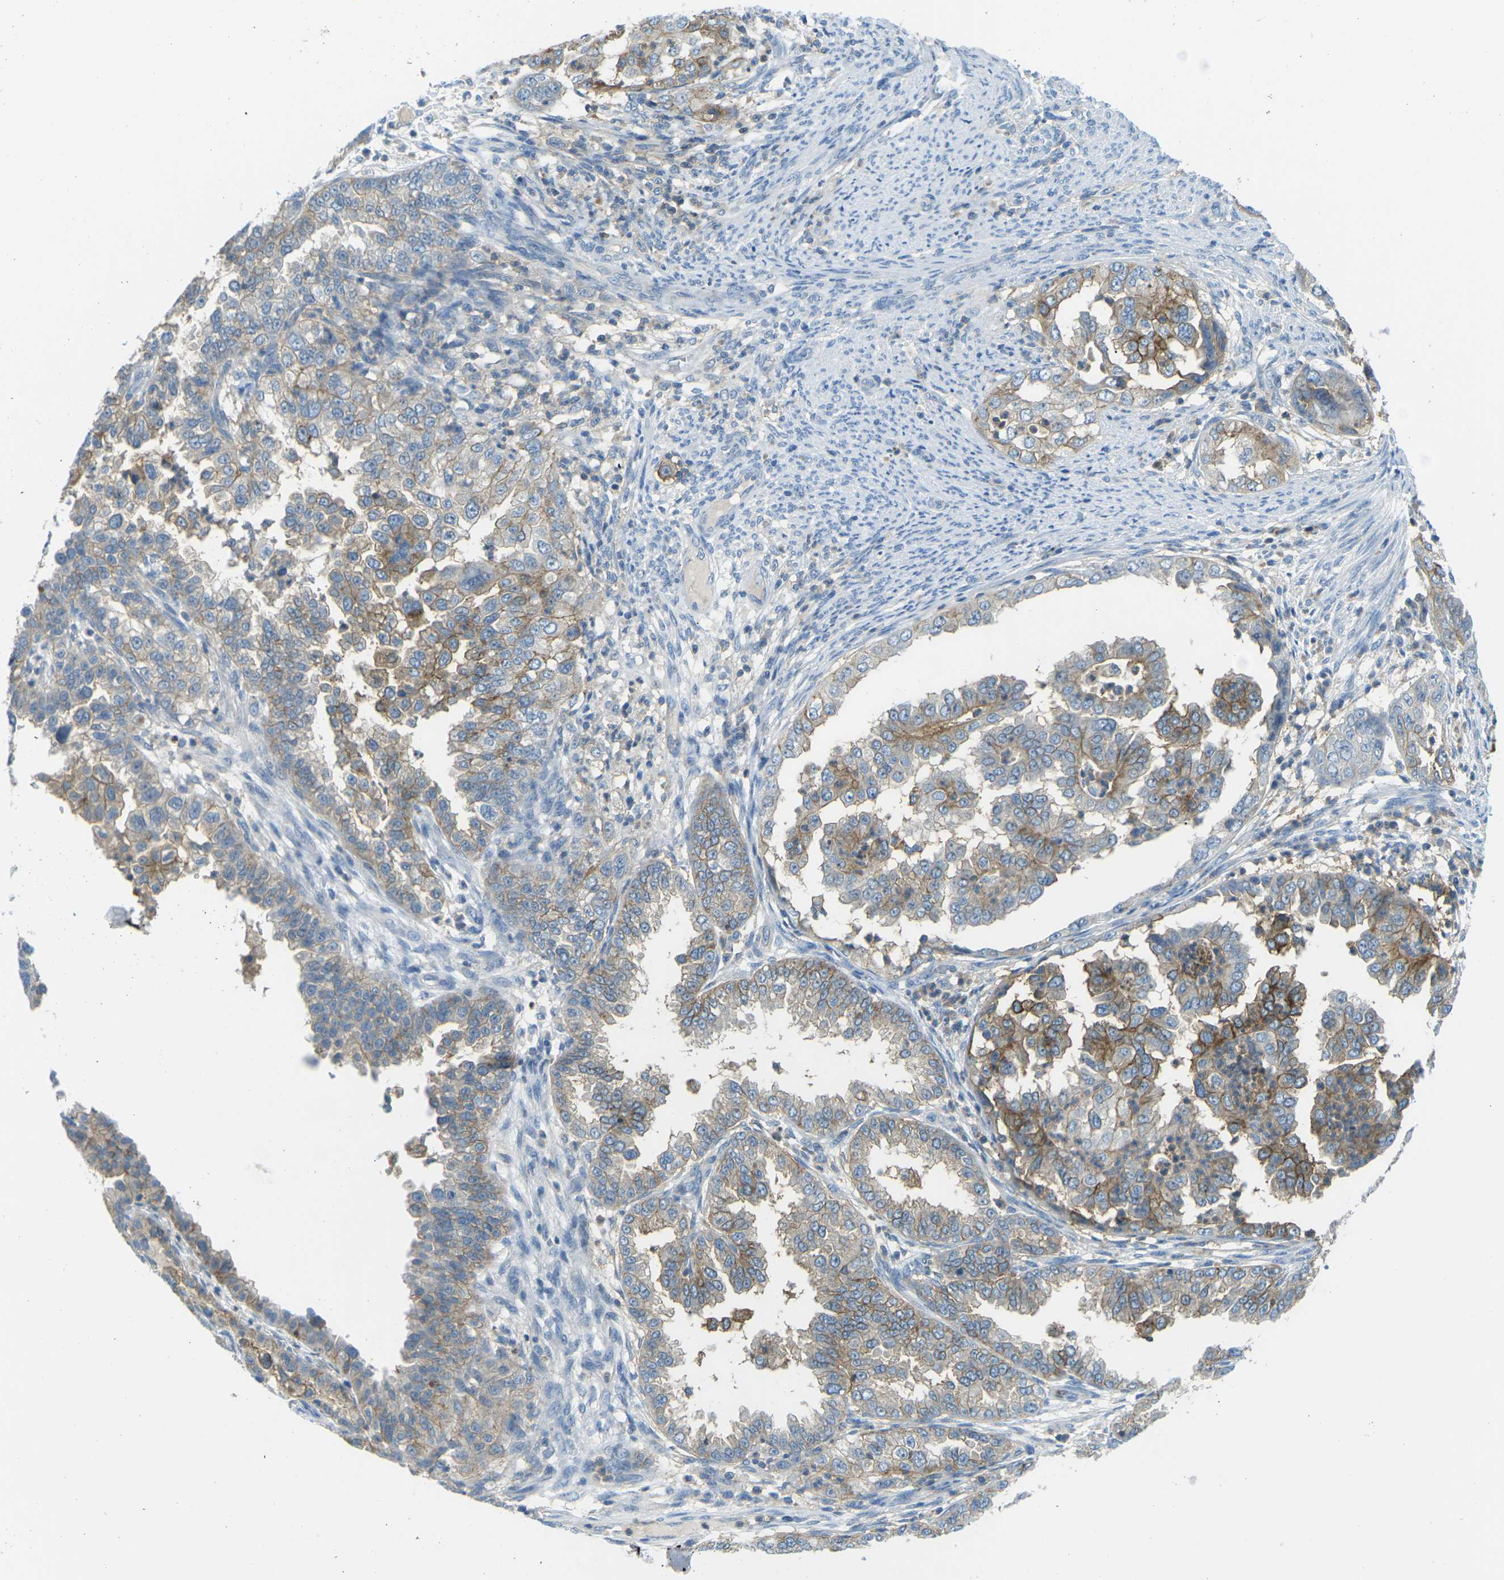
{"staining": {"intensity": "moderate", "quantity": "25%-75%", "location": "cytoplasmic/membranous"}, "tissue": "endometrial cancer", "cell_type": "Tumor cells", "image_type": "cancer", "snomed": [{"axis": "morphology", "description": "Adenocarcinoma, NOS"}, {"axis": "topography", "description": "Endometrium"}], "caption": "DAB (3,3'-diaminobenzidine) immunohistochemical staining of human endometrial cancer reveals moderate cytoplasmic/membranous protein staining in about 25%-75% of tumor cells. (DAB (3,3'-diaminobenzidine) IHC, brown staining for protein, blue staining for nuclei).", "gene": "CD47", "patient": {"sex": "female", "age": 85}}